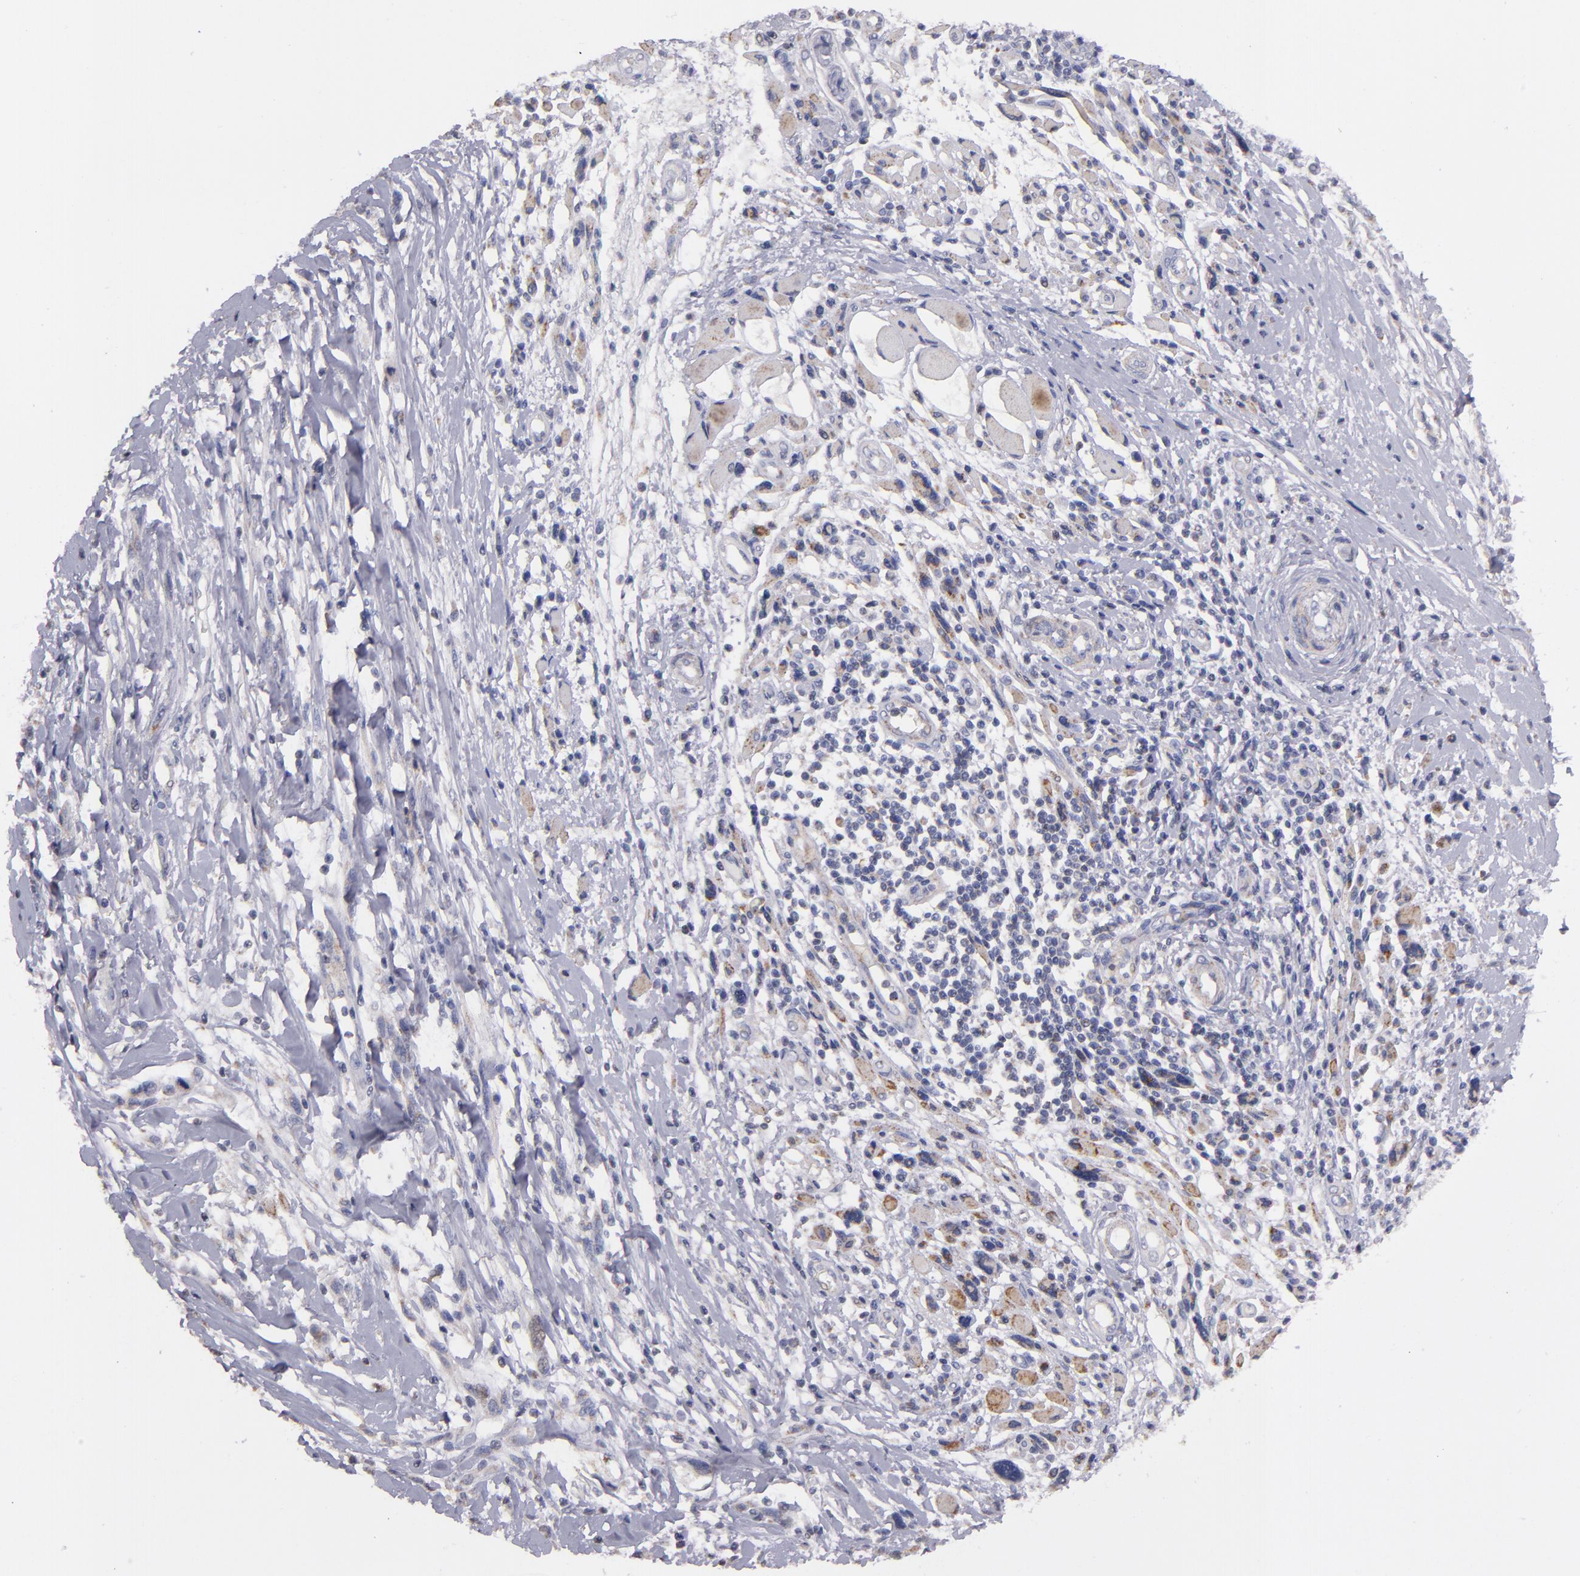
{"staining": {"intensity": "weak", "quantity": "25%-75%", "location": "cytoplasmic/membranous"}, "tissue": "melanoma", "cell_type": "Tumor cells", "image_type": "cancer", "snomed": [{"axis": "morphology", "description": "Malignant melanoma, NOS"}, {"axis": "topography", "description": "Skin"}], "caption": "Malignant melanoma stained for a protein (brown) shows weak cytoplasmic/membranous positive positivity in about 25%-75% of tumor cells.", "gene": "CLTA", "patient": {"sex": "male", "age": 91}}